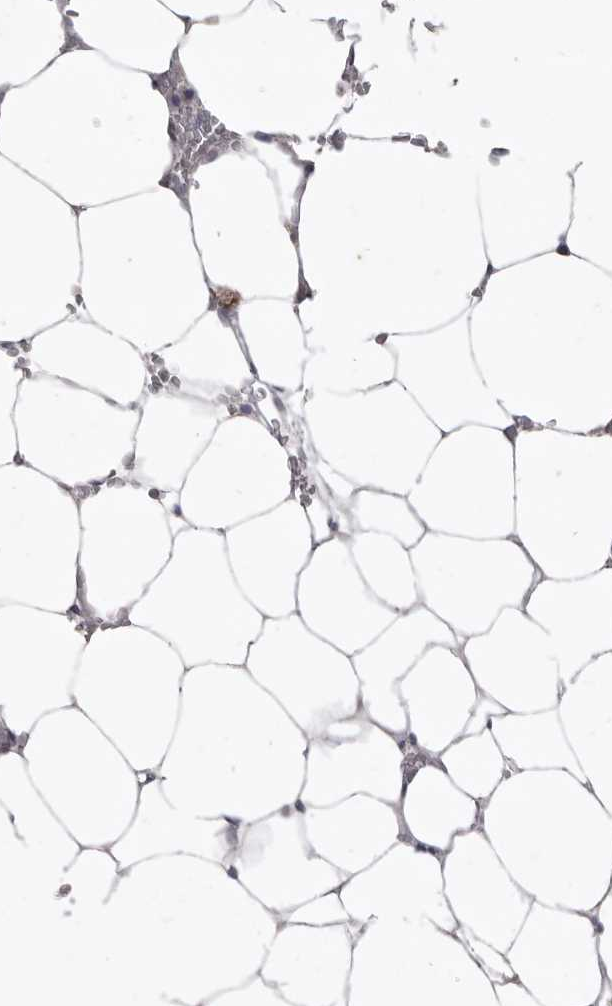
{"staining": {"intensity": "negative", "quantity": "none", "location": "none"}, "tissue": "bone marrow", "cell_type": "Hematopoietic cells", "image_type": "normal", "snomed": [{"axis": "morphology", "description": "Normal tissue, NOS"}, {"axis": "topography", "description": "Bone marrow"}], "caption": "Bone marrow stained for a protein using IHC demonstrates no positivity hematopoietic cells.", "gene": "P2RX6", "patient": {"sex": "male", "age": 70}}